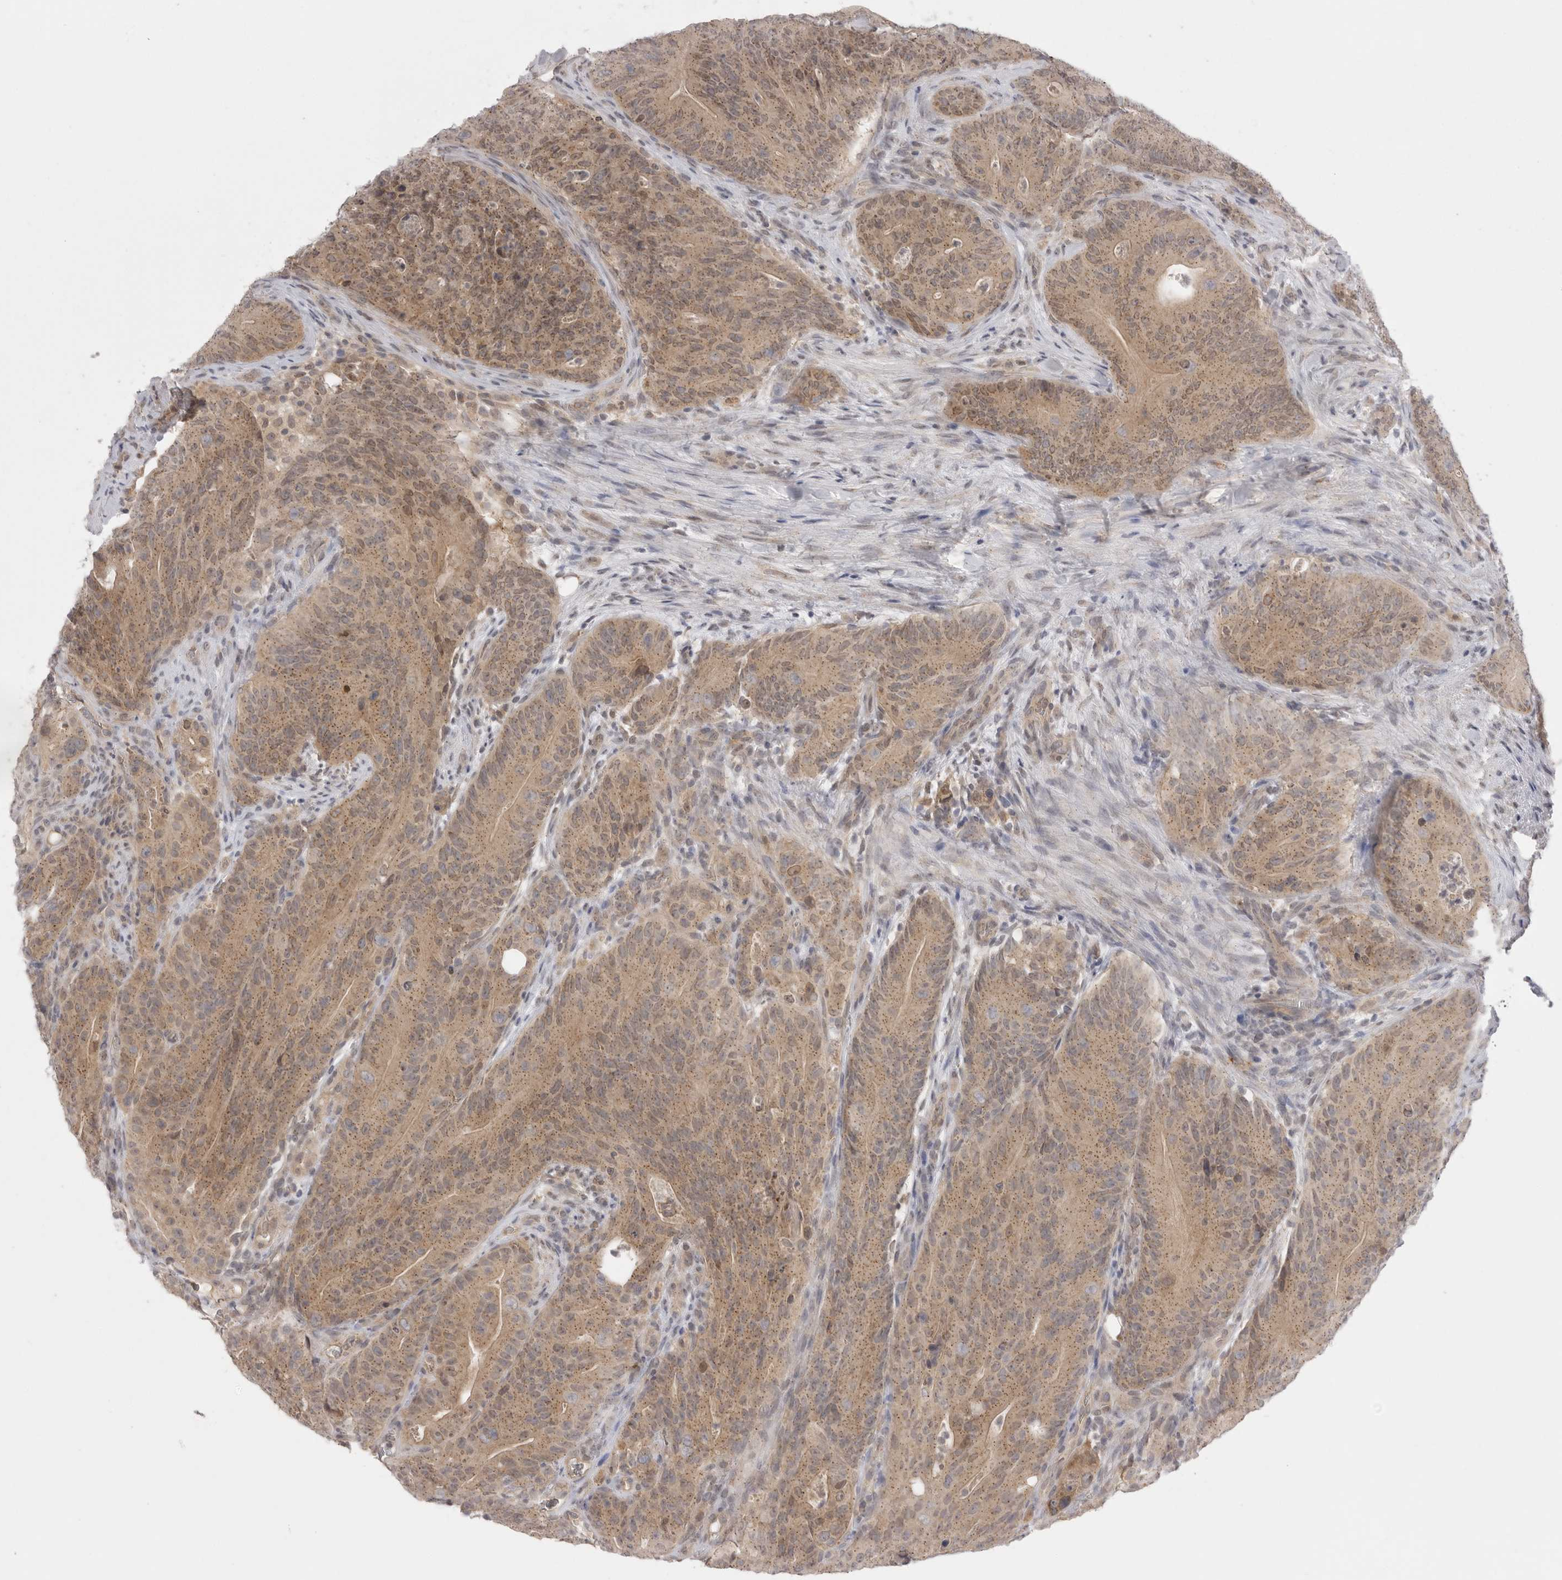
{"staining": {"intensity": "moderate", "quantity": ">75%", "location": "cytoplasmic/membranous"}, "tissue": "colorectal cancer", "cell_type": "Tumor cells", "image_type": "cancer", "snomed": [{"axis": "morphology", "description": "Normal tissue, NOS"}, {"axis": "topography", "description": "Colon"}], "caption": "Colorectal cancer tissue exhibits moderate cytoplasmic/membranous expression in about >75% of tumor cells (DAB (3,3'-diaminobenzidine) = brown stain, brightfield microscopy at high magnification).", "gene": "TLR3", "patient": {"sex": "female", "age": 82}}